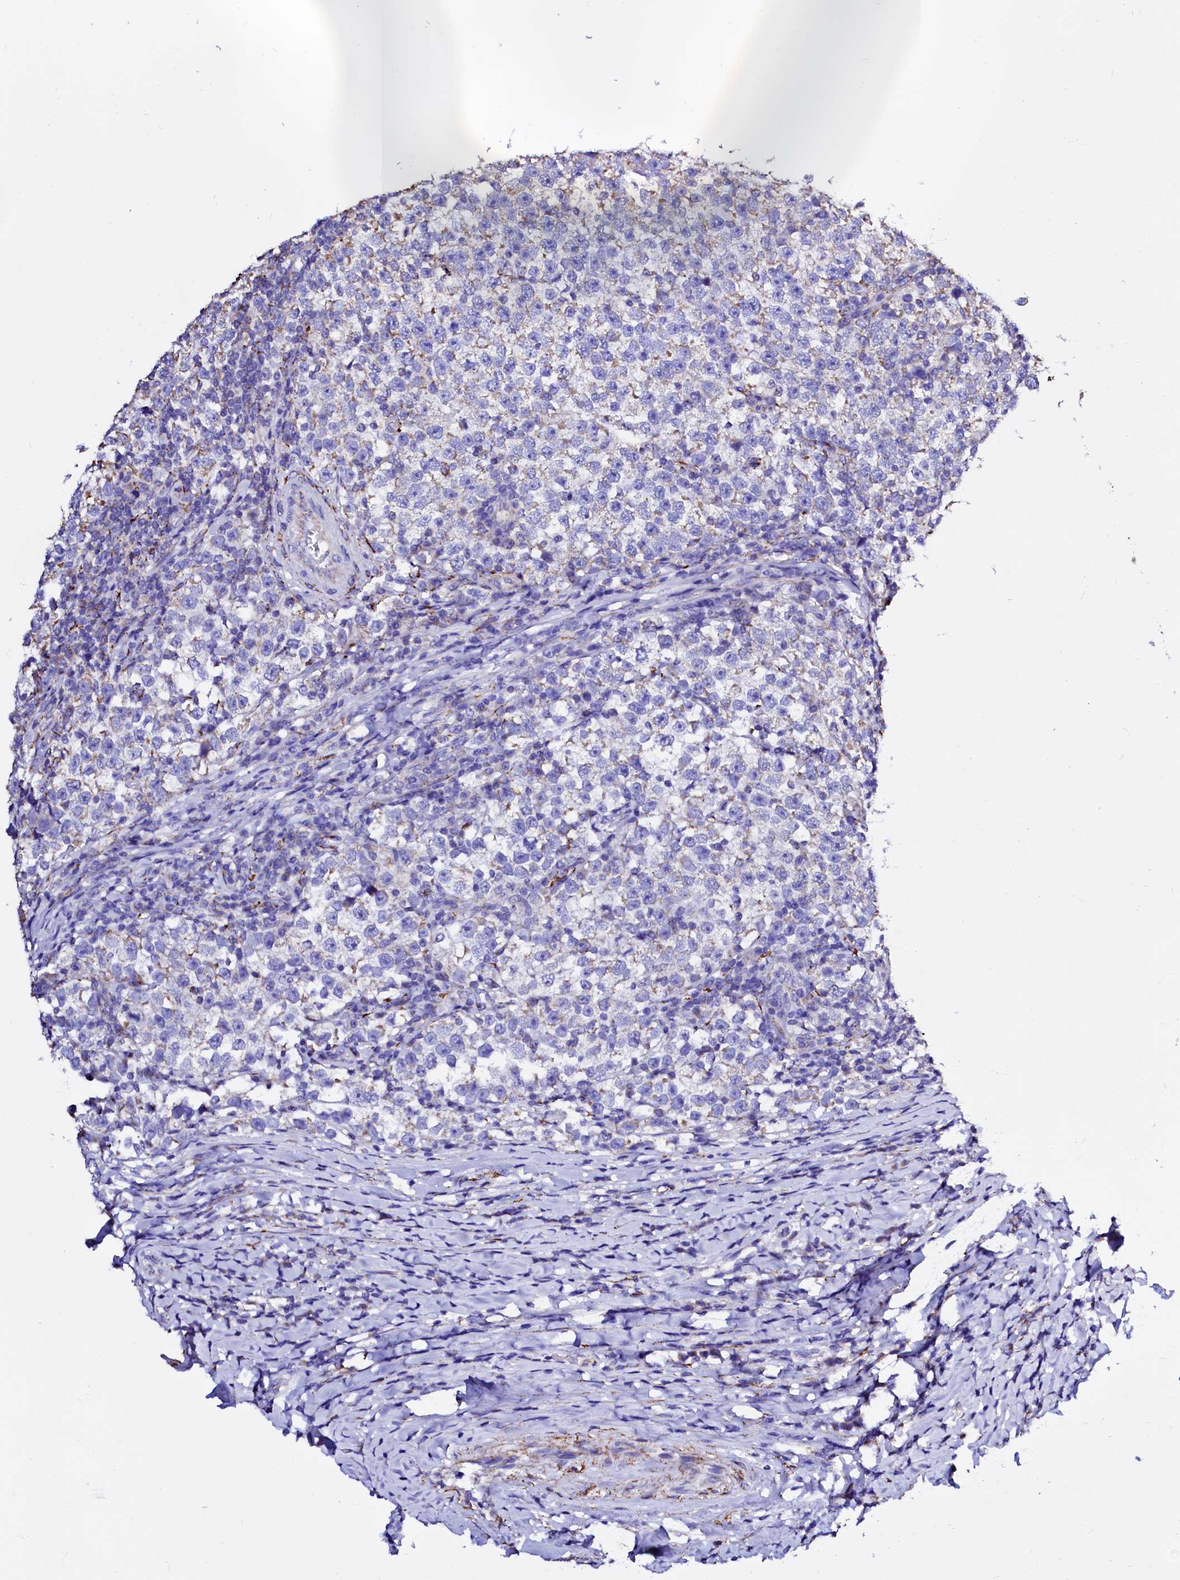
{"staining": {"intensity": "weak", "quantity": "<25%", "location": "cytoplasmic/membranous"}, "tissue": "testis cancer", "cell_type": "Tumor cells", "image_type": "cancer", "snomed": [{"axis": "morphology", "description": "Normal tissue, NOS"}, {"axis": "morphology", "description": "Seminoma, NOS"}, {"axis": "topography", "description": "Testis"}], "caption": "Immunohistochemistry image of neoplastic tissue: human testis seminoma stained with DAB exhibits no significant protein positivity in tumor cells.", "gene": "MAOB", "patient": {"sex": "male", "age": 43}}